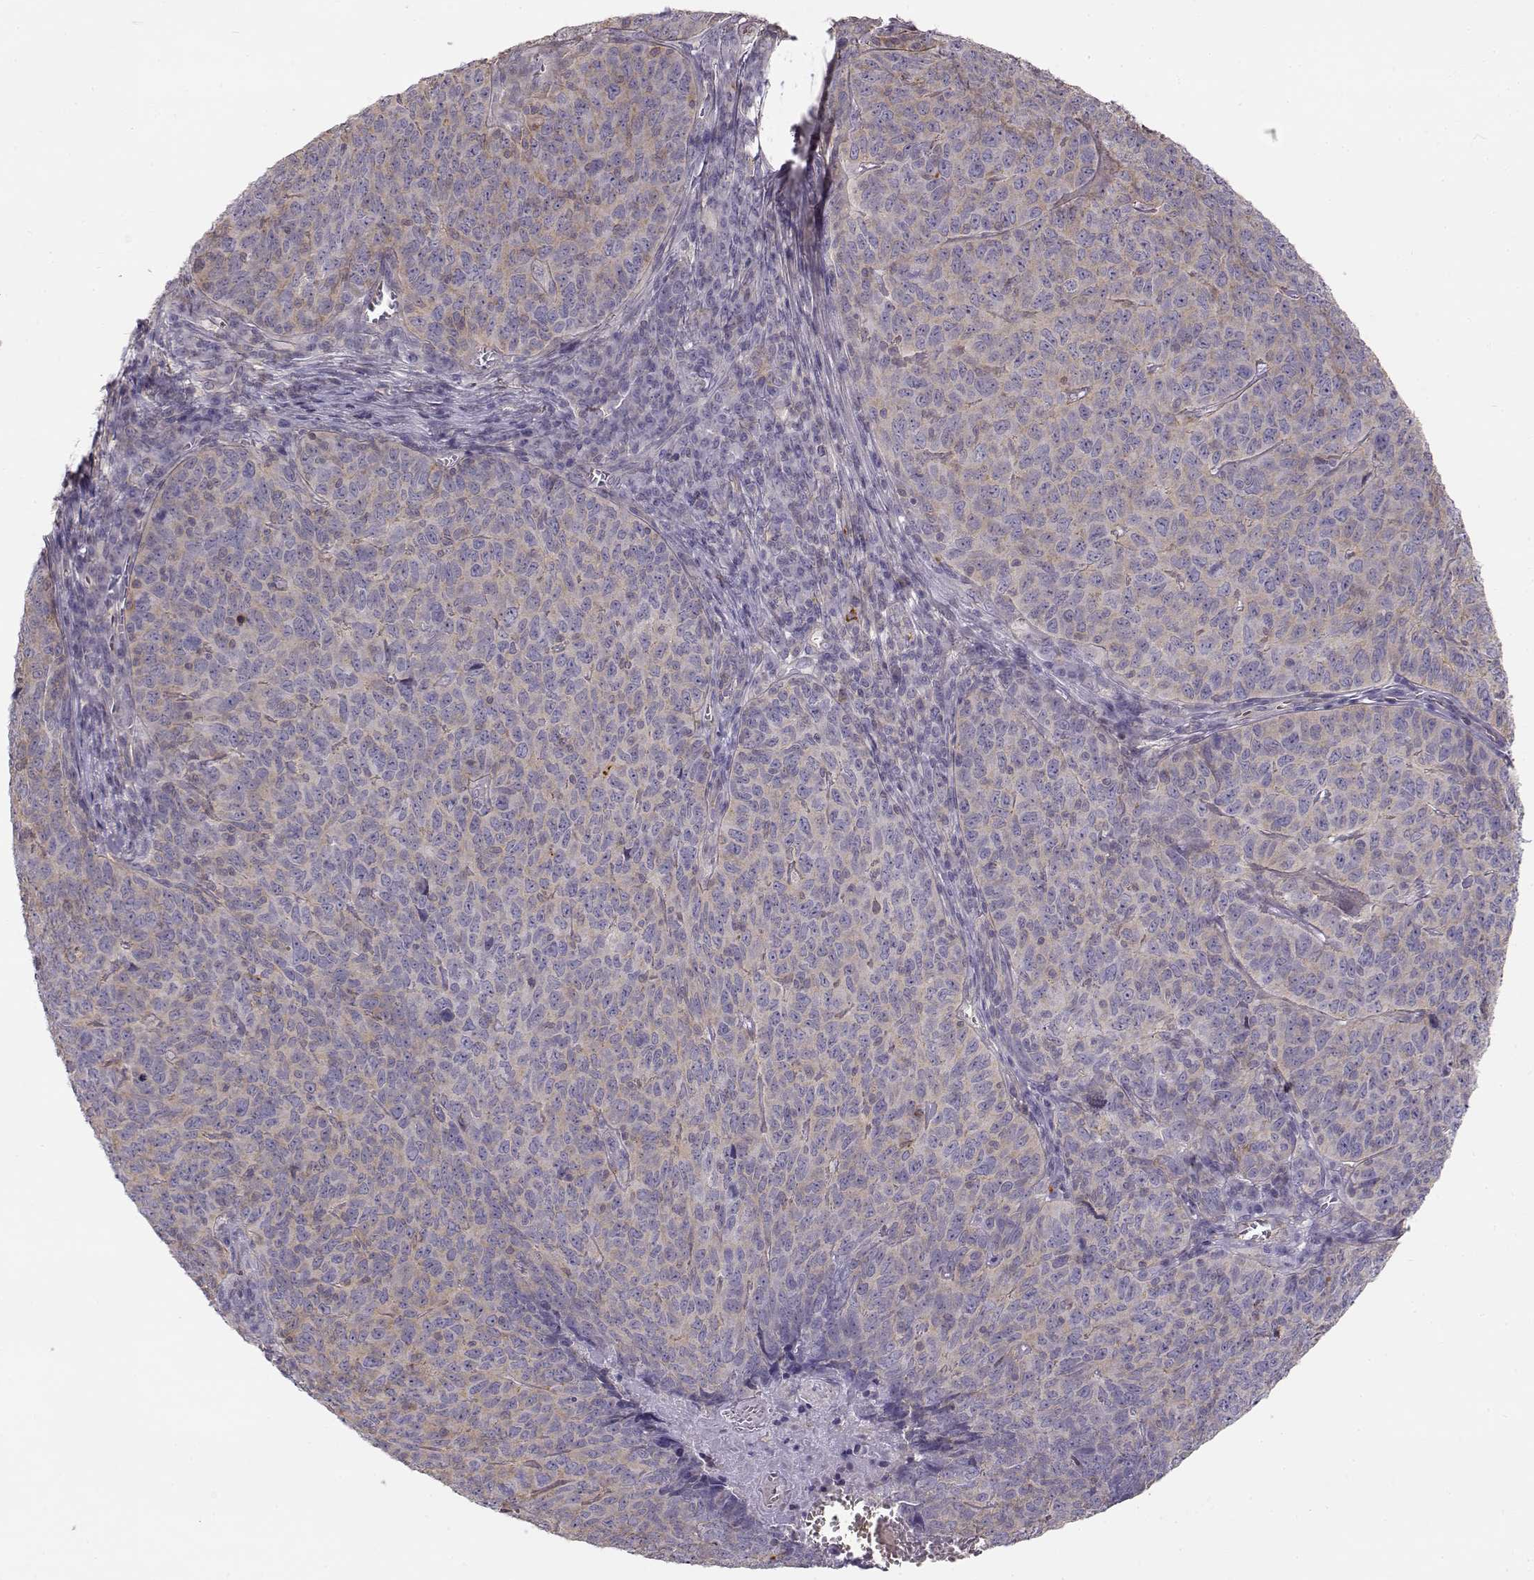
{"staining": {"intensity": "weak", "quantity": "25%-75%", "location": "cytoplasmic/membranous"}, "tissue": "skin cancer", "cell_type": "Tumor cells", "image_type": "cancer", "snomed": [{"axis": "morphology", "description": "Squamous cell carcinoma, NOS"}, {"axis": "topography", "description": "Skin"}, {"axis": "topography", "description": "Anal"}], "caption": "Immunohistochemistry of human skin cancer (squamous cell carcinoma) displays low levels of weak cytoplasmic/membranous staining in about 25%-75% of tumor cells. Nuclei are stained in blue.", "gene": "DAPL1", "patient": {"sex": "female", "age": 51}}